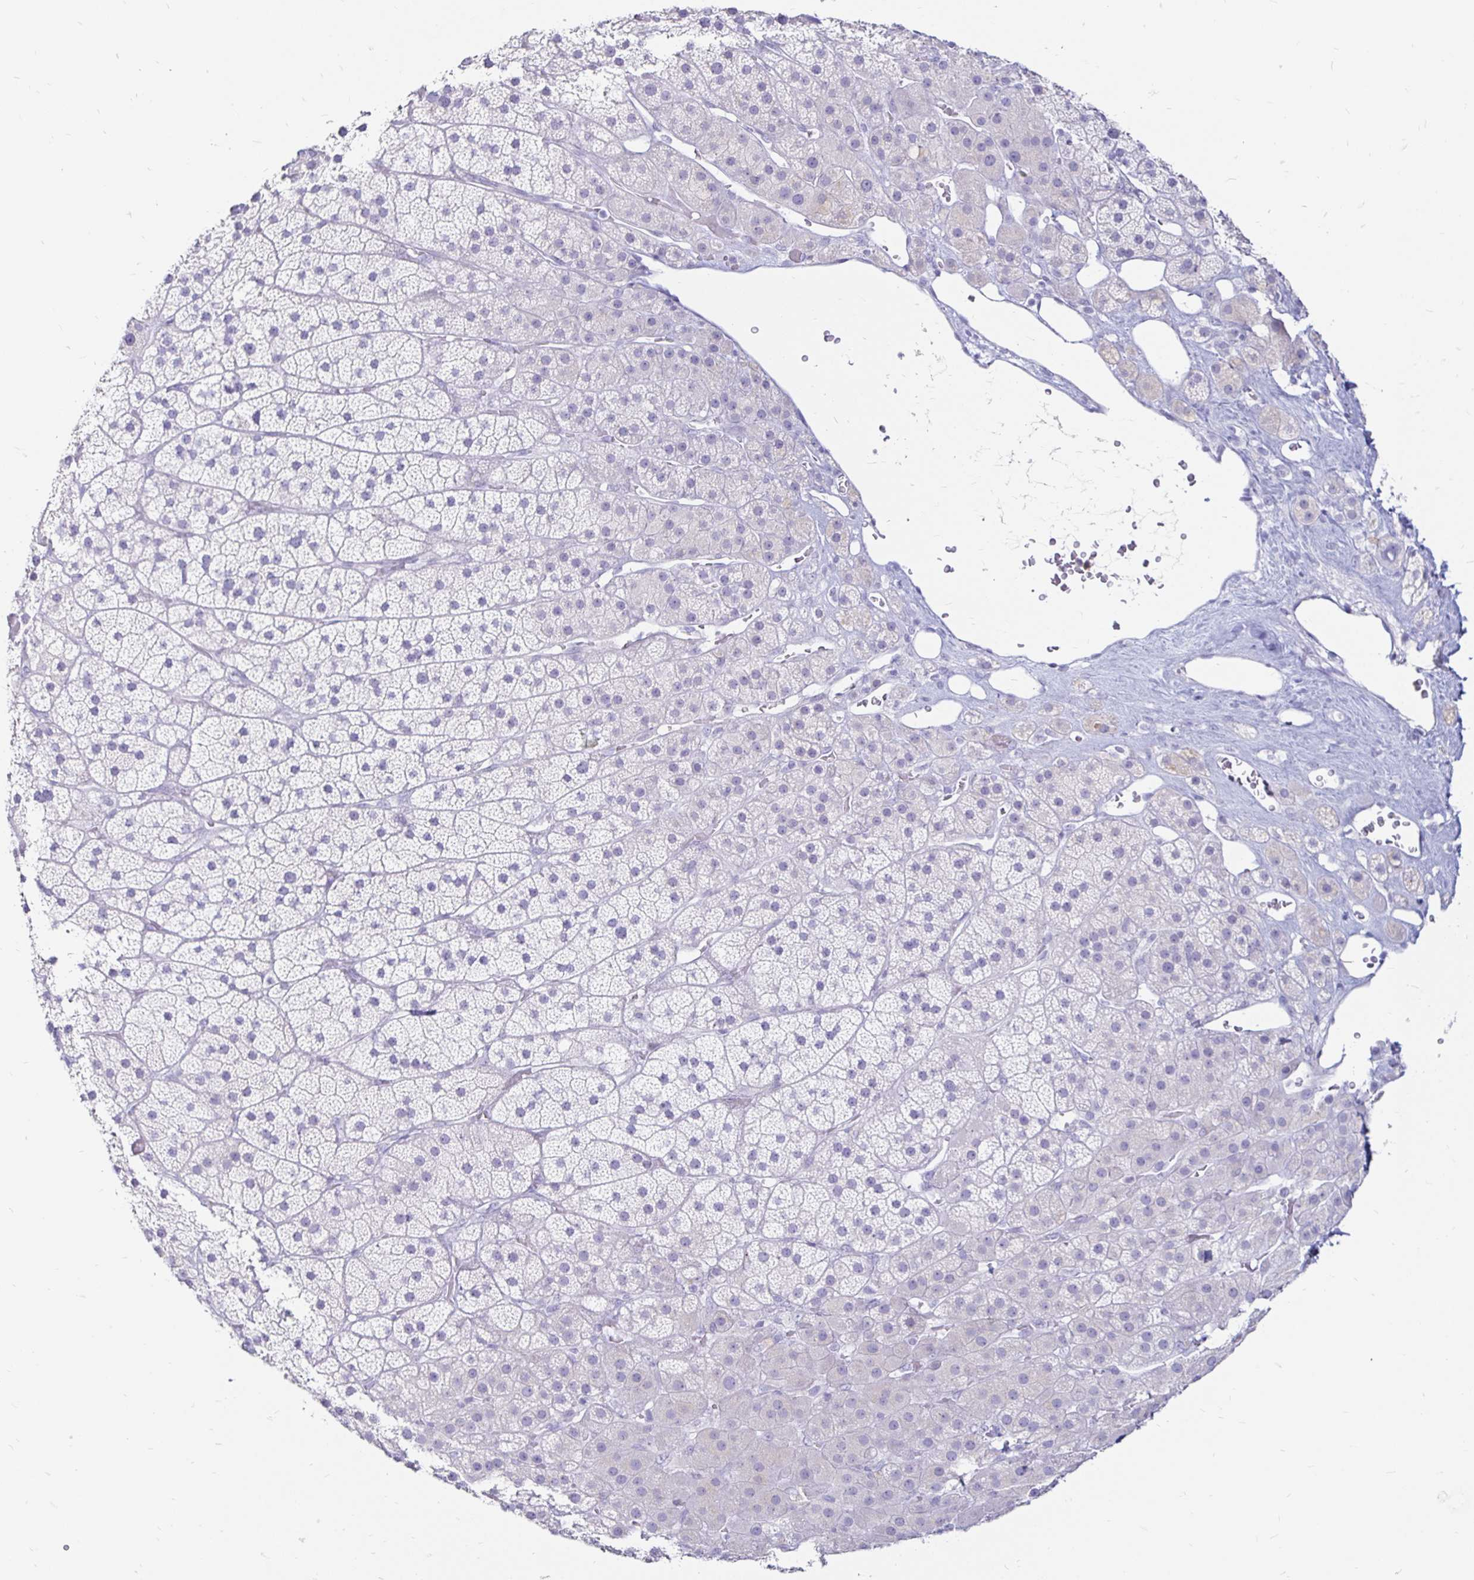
{"staining": {"intensity": "negative", "quantity": "none", "location": "none"}, "tissue": "adrenal gland", "cell_type": "Glandular cells", "image_type": "normal", "snomed": [{"axis": "morphology", "description": "Normal tissue, NOS"}, {"axis": "topography", "description": "Adrenal gland"}], "caption": "This is an immunohistochemistry (IHC) histopathology image of normal adrenal gland. There is no staining in glandular cells.", "gene": "TIMP1", "patient": {"sex": "male", "age": 57}}